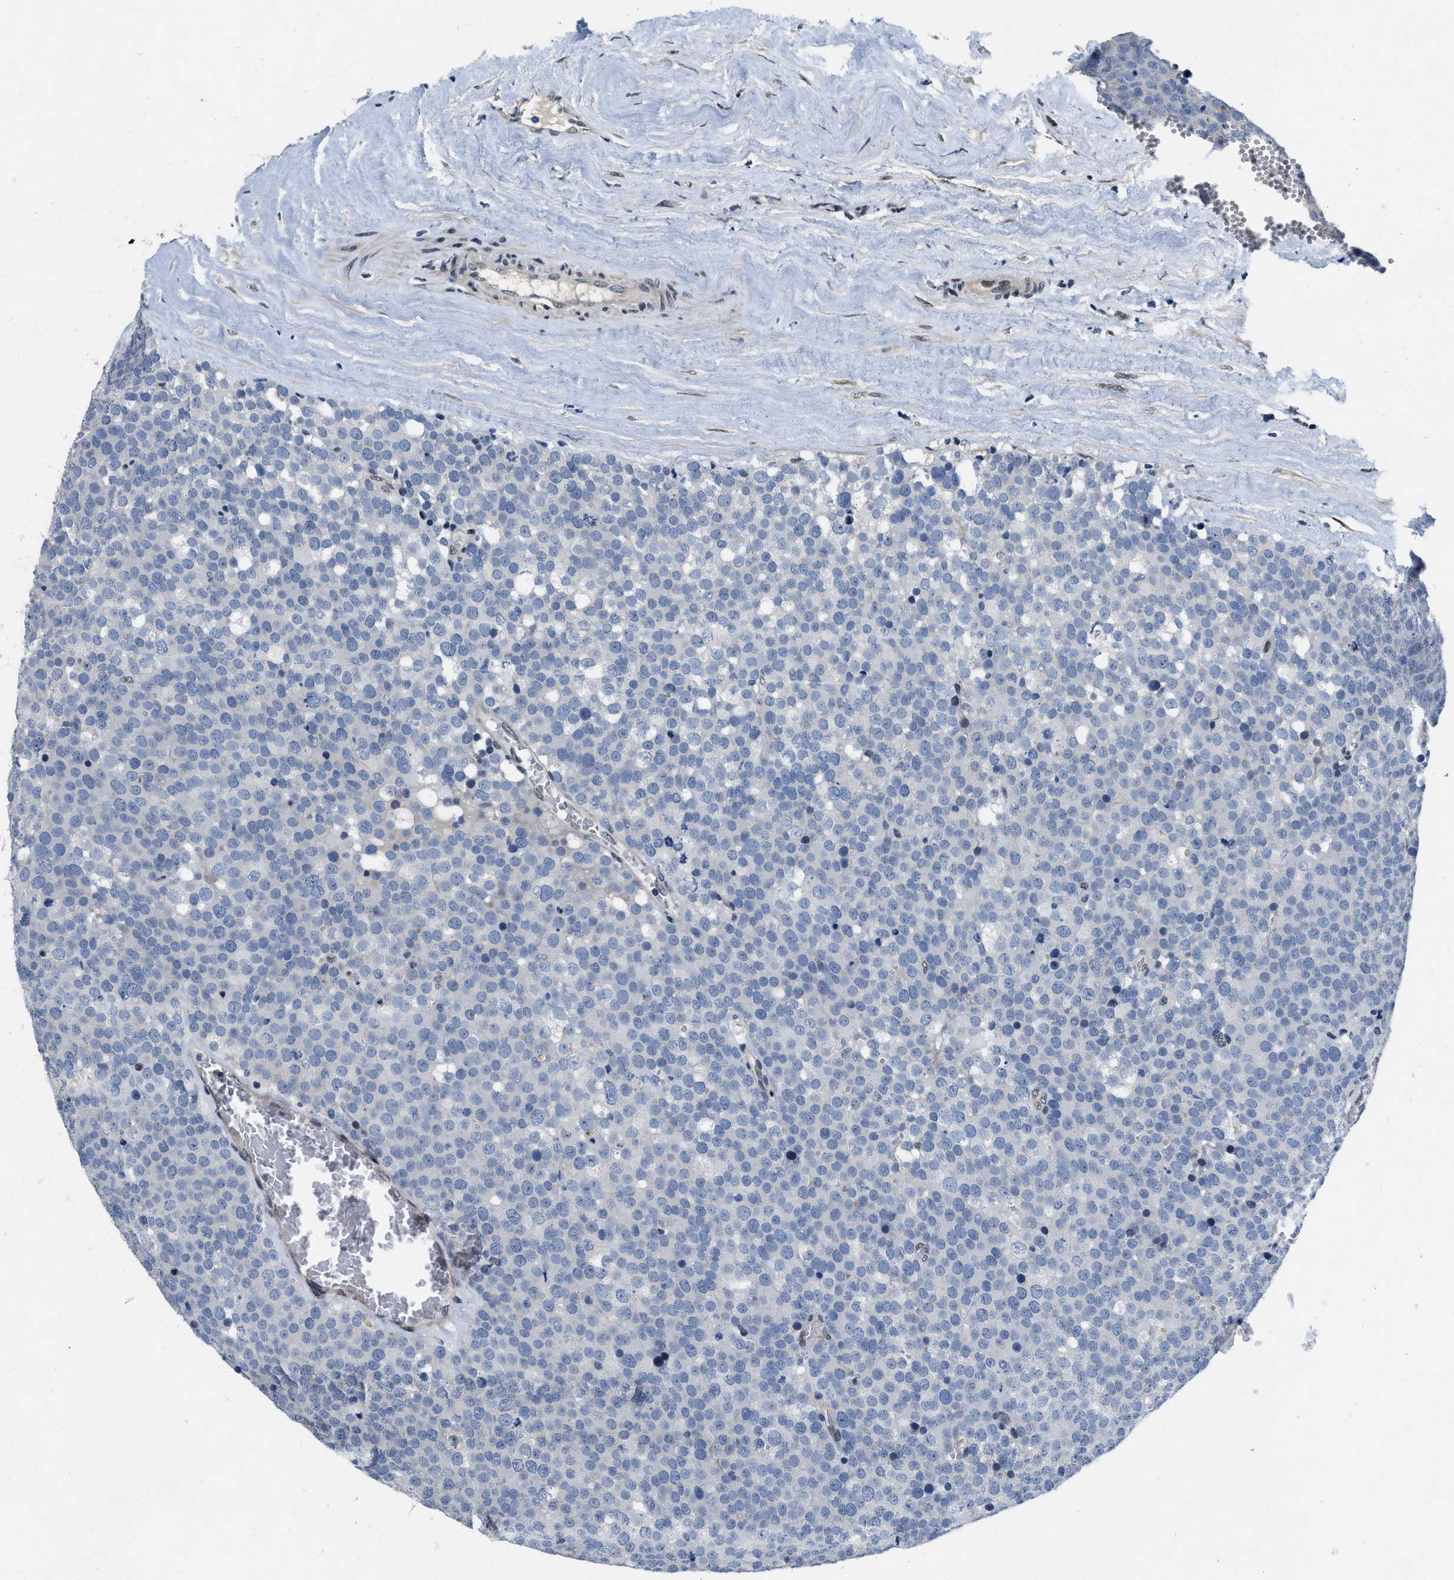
{"staining": {"intensity": "negative", "quantity": "none", "location": "none"}, "tissue": "testis cancer", "cell_type": "Tumor cells", "image_type": "cancer", "snomed": [{"axis": "morphology", "description": "Normal tissue, NOS"}, {"axis": "morphology", "description": "Seminoma, NOS"}, {"axis": "topography", "description": "Testis"}], "caption": "Human testis seminoma stained for a protein using IHC shows no staining in tumor cells.", "gene": "VIP", "patient": {"sex": "male", "age": 71}}